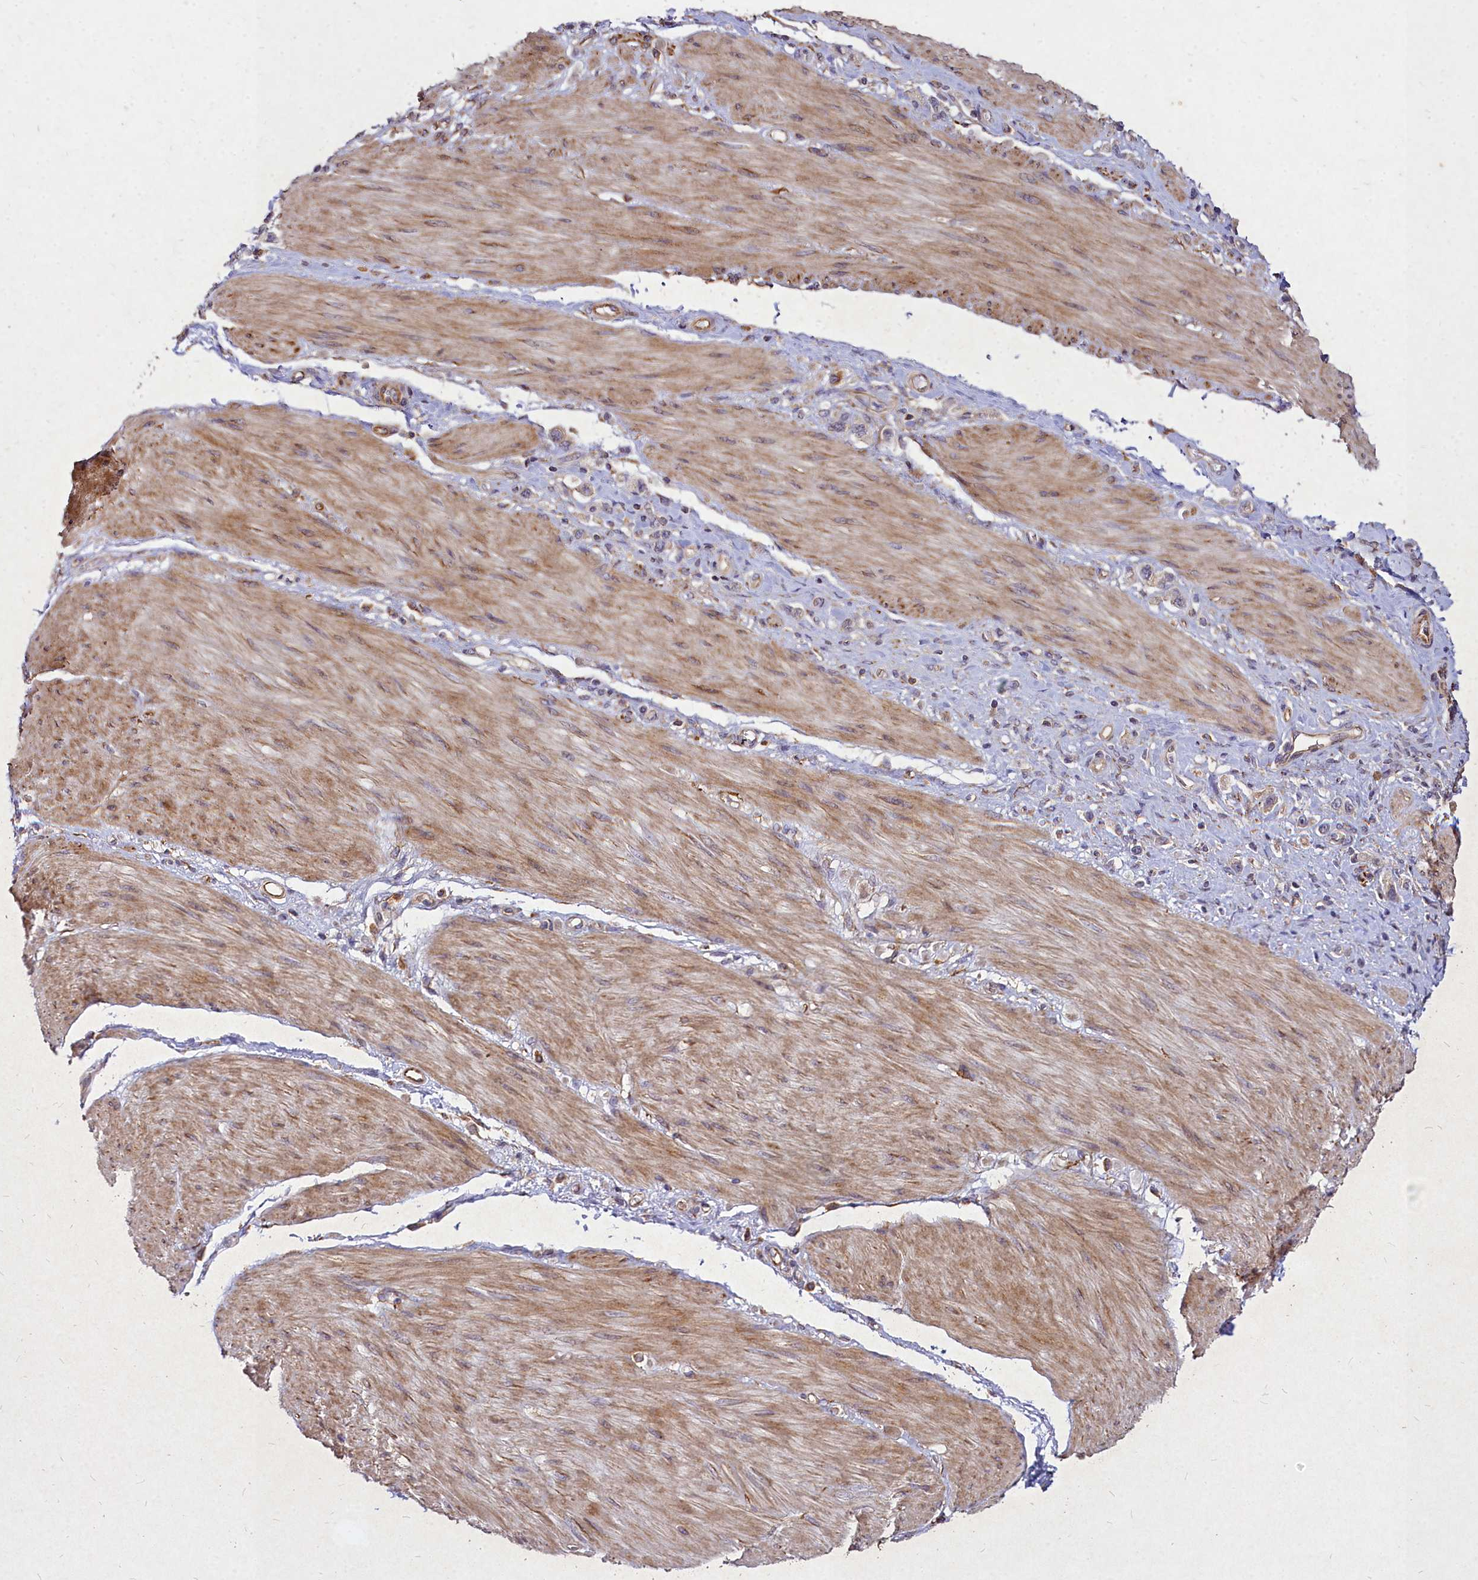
{"staining": {"intensity": "weak", "quantity": ">75%", "location": "cytoplasmic/membranous"}, "tissue": "stomach cancer", "cell_type": "Tumor cells", "image_type": "cancer", "snomed": [{"axis": "morphology", "description": "Adenocarcinoma, NOS"}, {"axis": "topography", "description": "Stomach"}], "caption": "Immunohistochemistry of stomach adenocarcinoma shows low levels of weak cytoplasmic/membranous positivity in approximately >75% of tumor cells.", "gene": "SKA1", "patient": {"sex": "female", "age": 65}}